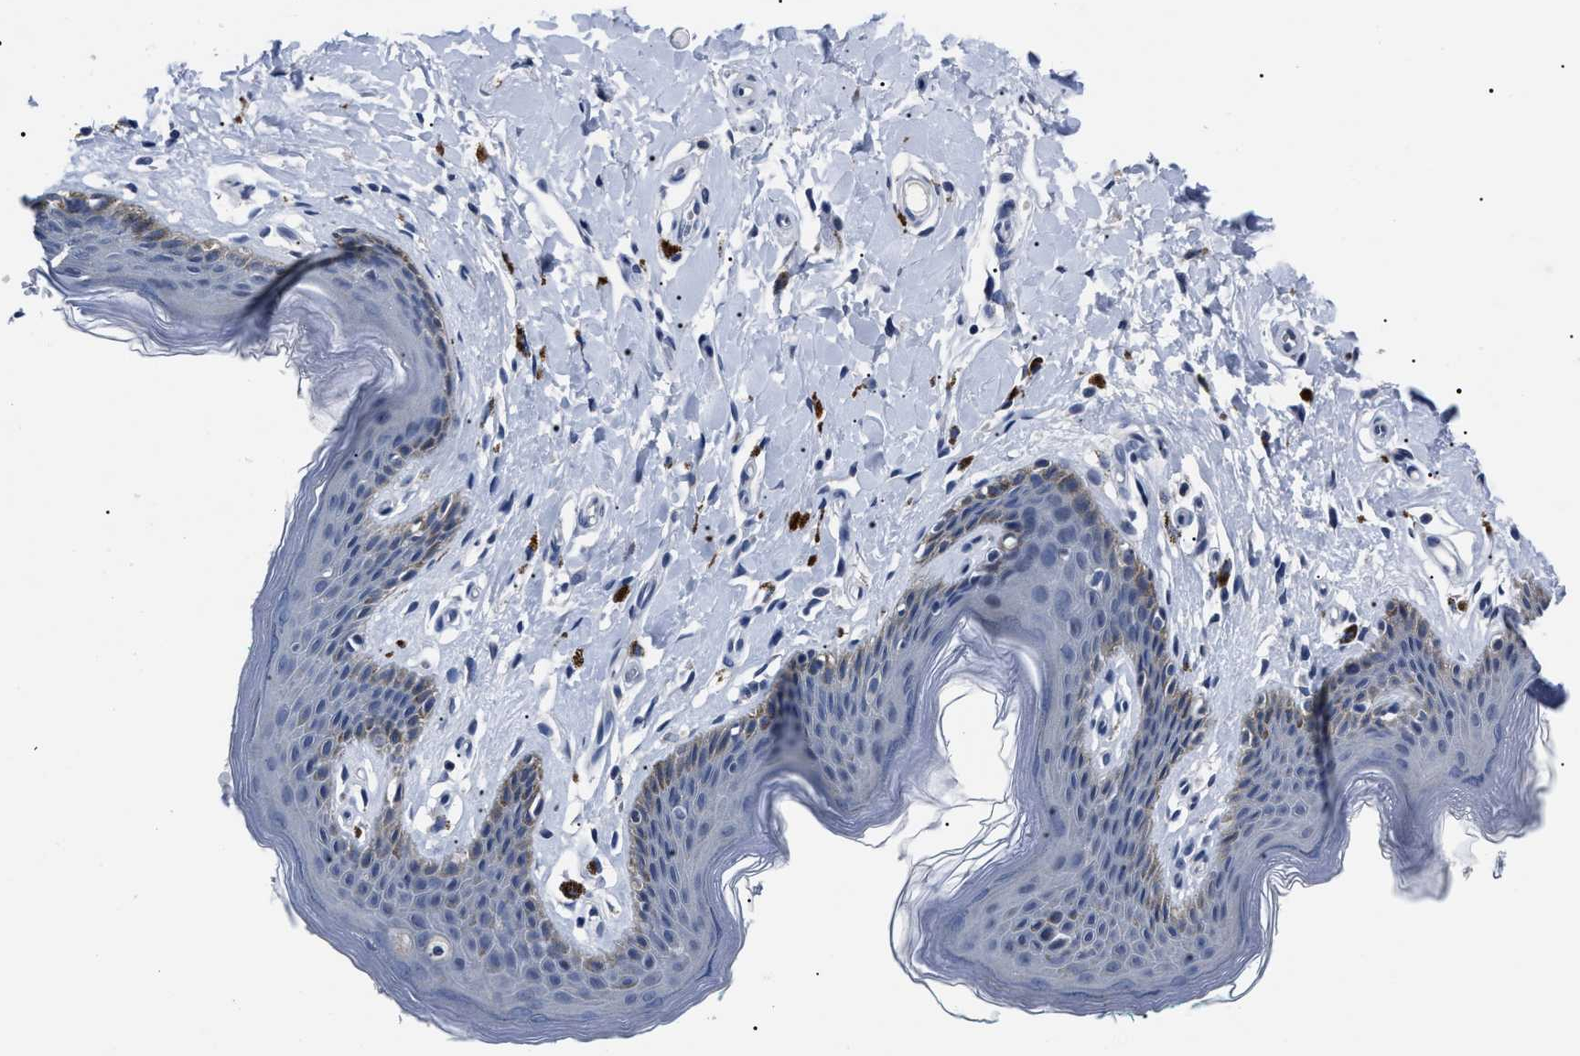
{"staining": {"intensity": "moderate", "quantity": "<25%", "location": "cytoplasmic/membranous"}, "tissue": "skin", "cell_type": "Epidermal cells", "image_type": "normal", "snomed": [{"axis": "morphology", "description": "Normal tissue, NOS"}, {"axis": "topography", "description": "Vulva"}], "caption": "A high-resolution histopathology image shows immunohistochemistry (IHC) staining of unremarkable skin, which shows moderate cytoplasmic/membranous positivity in approximately <25% of epidermal cells.", "gene": "LRWD1", "patient": {"sex": "female", "age": 66}}